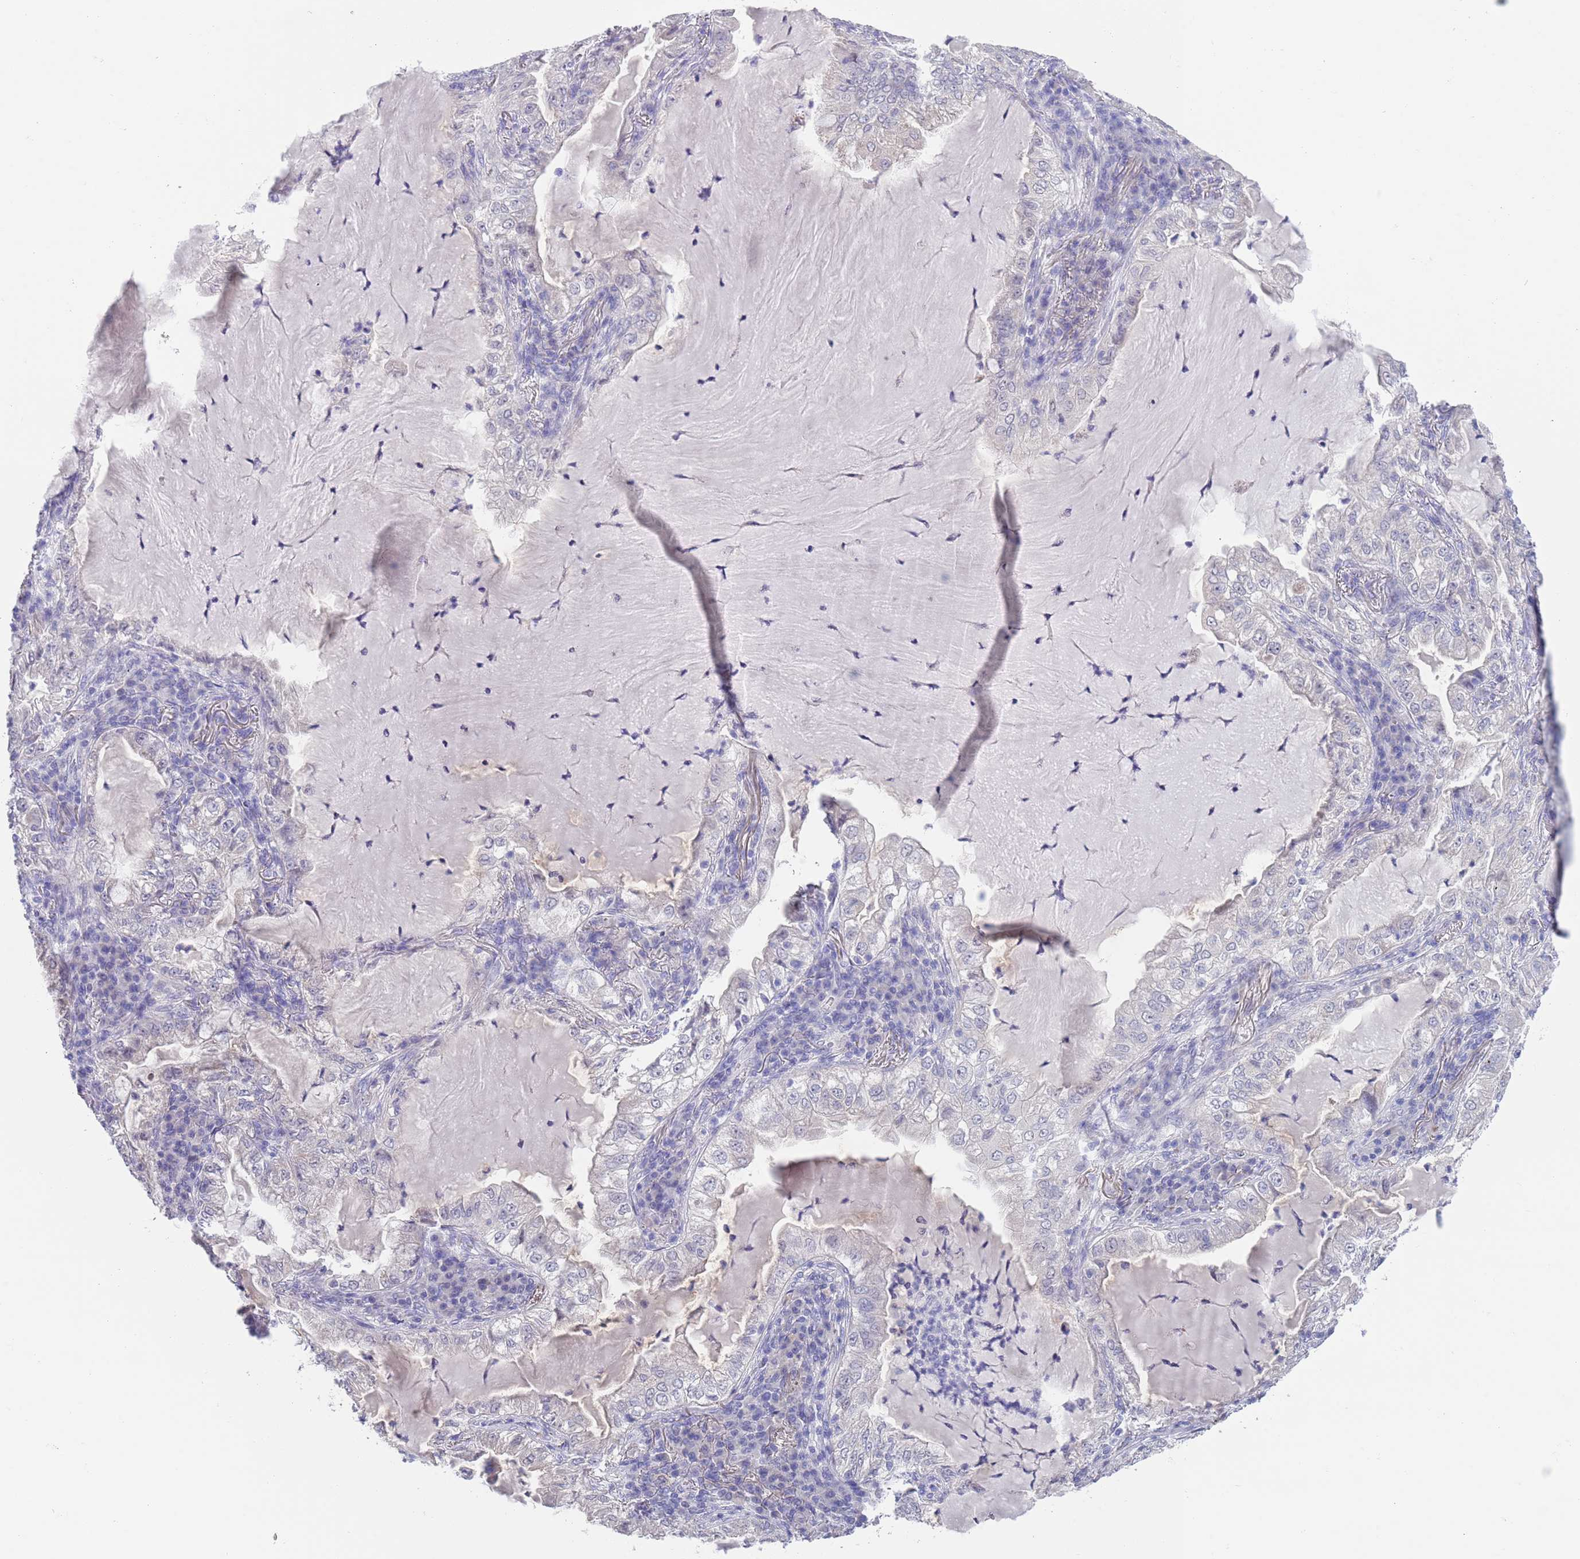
{"staining": {"intensity": "negative", "quantity": "none", "location": "none"}, "tissue": "lung cancer", "cell_type": "Tumor cells", "image_type": "cancer", "snomed": [{"axis": "morphology", "description": "Adenocarcinoma, NOS"}, {"axis": "topography", "description": "Lung"}], "caption": "There is no significant positivity in tumor cells of lung cancer (adenocarcinoma). Brightfield microscopy of immunohistochemistry (IHC) stained with DAB (3,3'-diaminobenzidine) (brown) and hematoxylin (blue), captured at high magnification.", "gene": "SPIRE2", "patient": {"sex": "female", "age": 73}}